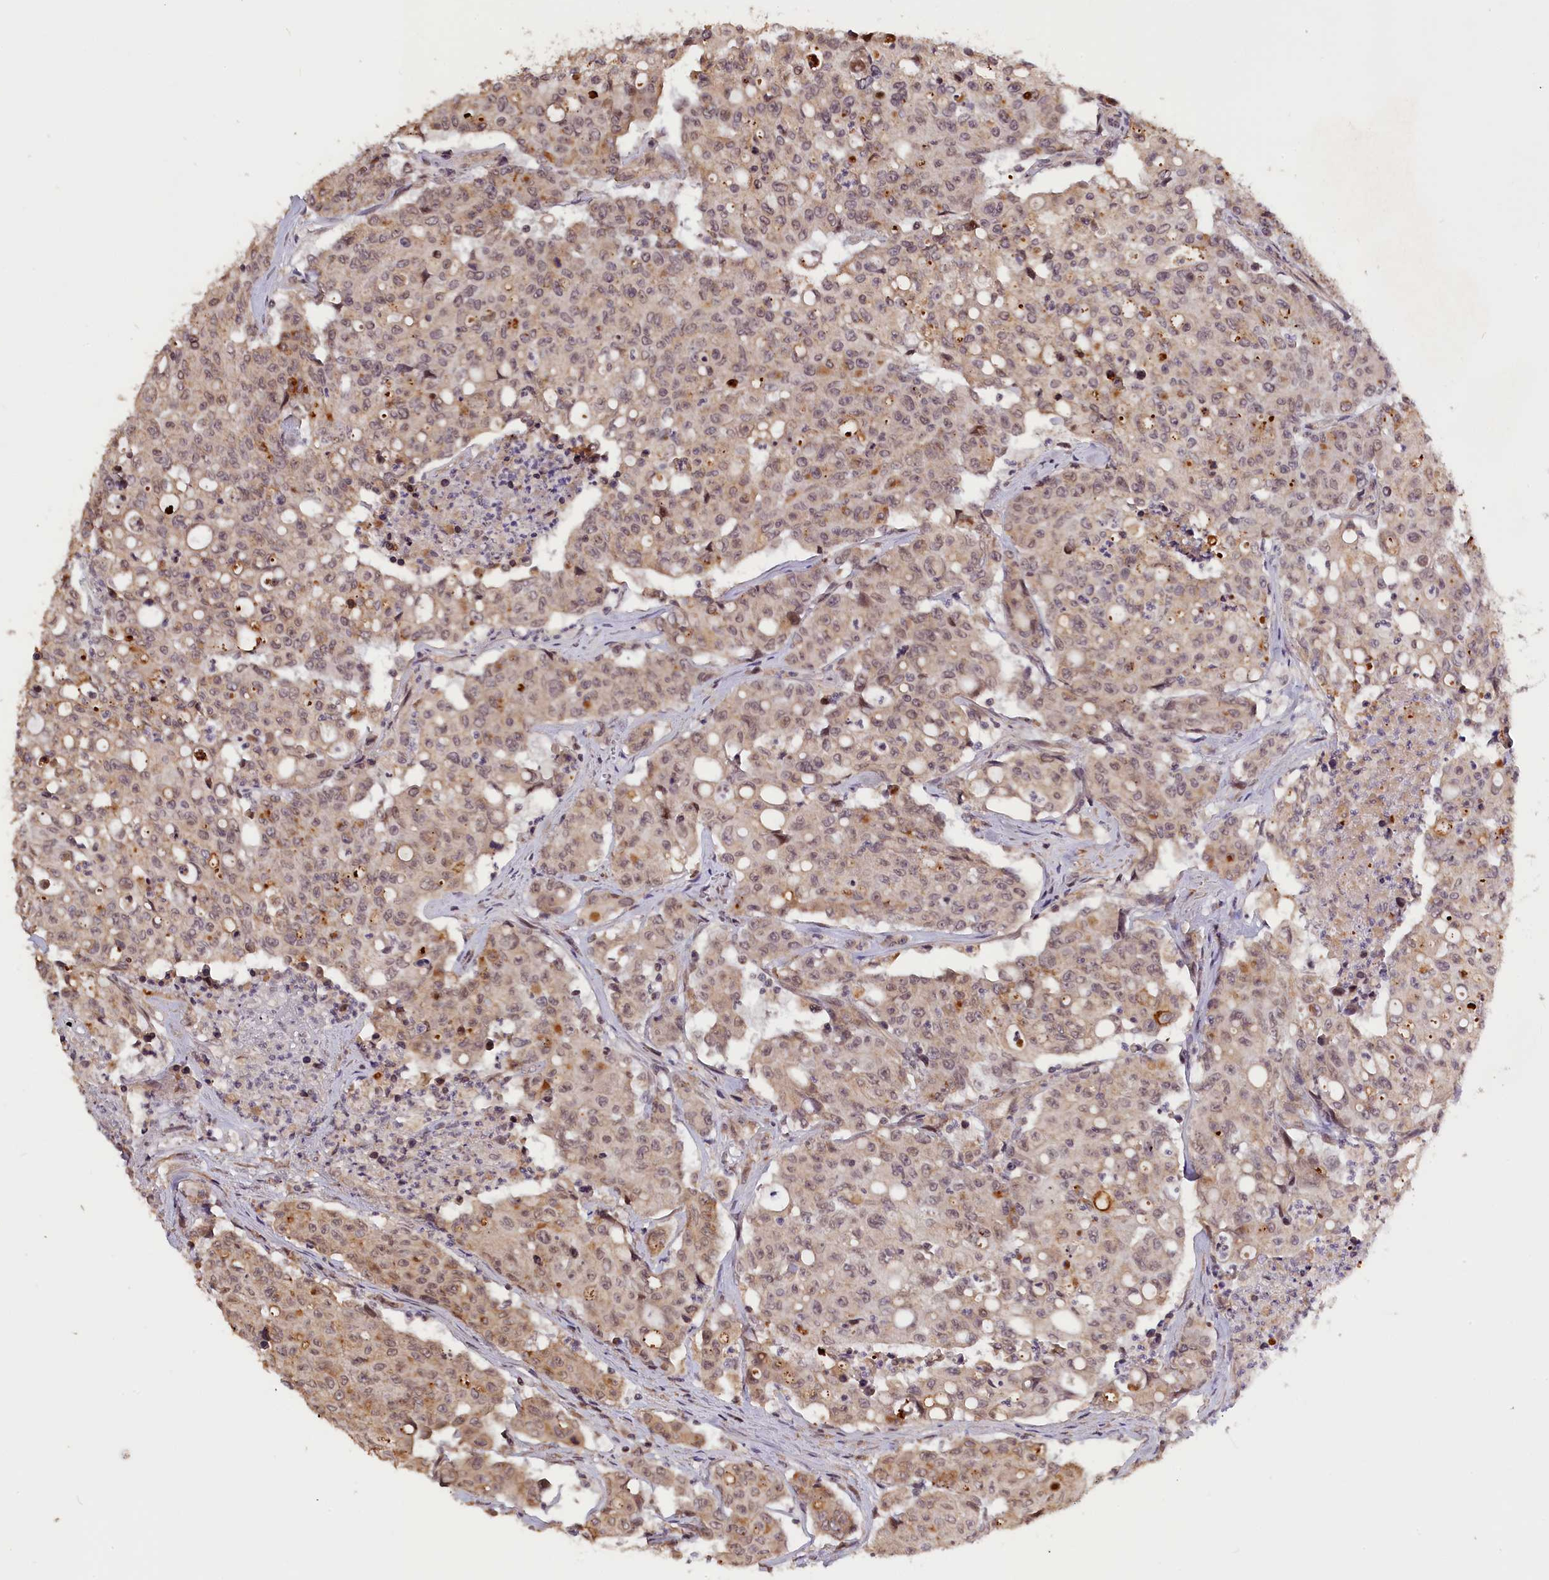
{"staining": {"intensity": "weak", "quantity": ">75%", "location": "cytoplasmic/membranous,nuclear"}, "tissue": "colorectal cancer", "cell_type": "Tumor cells", "image_type": "cancer", "snomed": [{"axis": "morphology", "description": "Adenocarcinoma, NOS"}, {"axis": "topography", "description": "Colon"}], "caption": "Immunohistochemistry of adenocarcinoma (colorectal) displays low levels of weak cytoplasmic/membranous and nuclear expression in about >75% of tumor cells.", "gene": "ZNF480", "patient": {"sex": "male", "age": 51}}